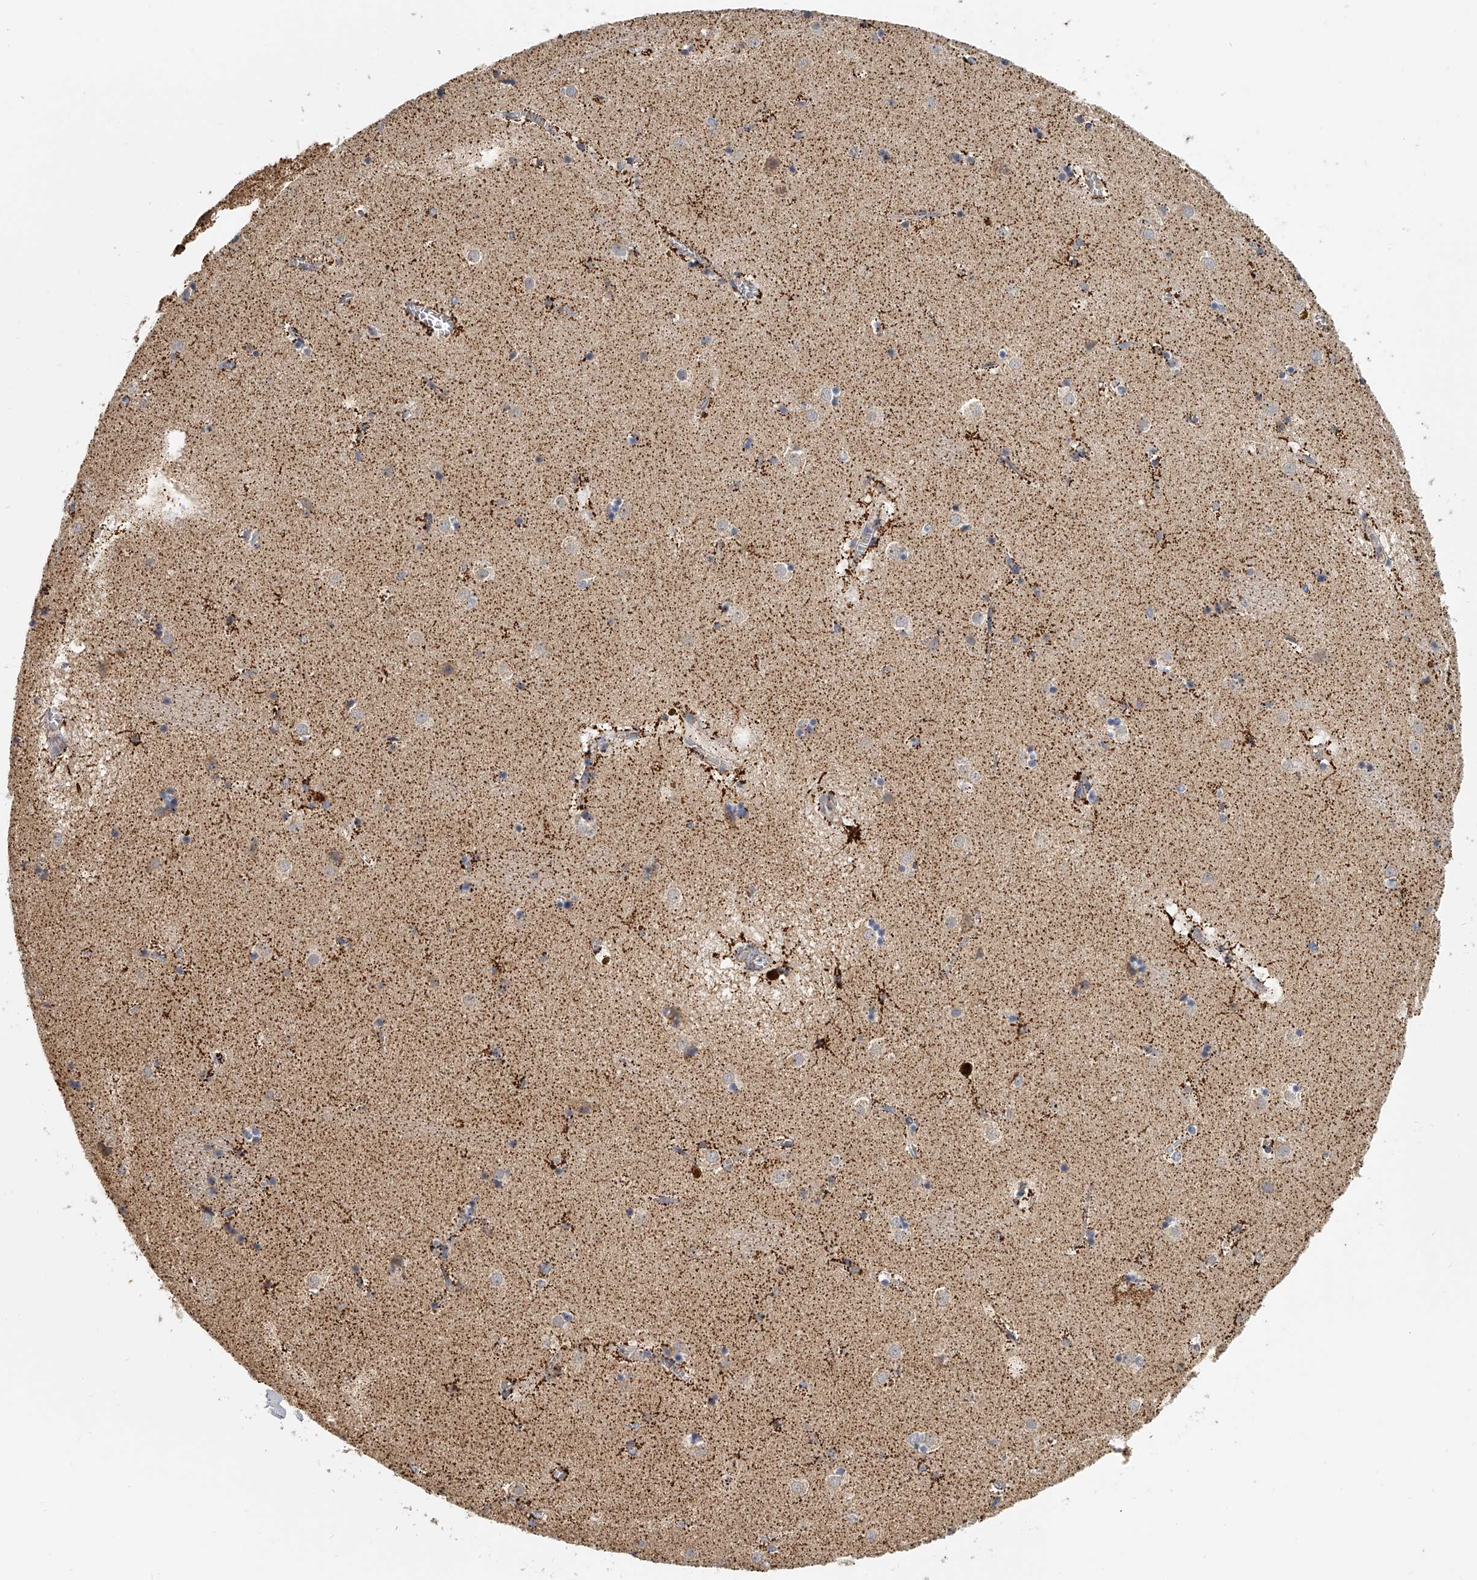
{"staining": {"intensity": "moderate", "quantity": "<25%", "location": "cytoplasmic/membranous"}, "tissue": "caudate", "cell_type": "Glial cells", "image_type": "normal", "snomed": [{"axis": "morphology", "description": "Normal tissue, NOS"}, {"axis": "topography", "description": "Lateral ventricle wall"}], "caption": "Immunohistochemical staining of unremarkable caudate demonstrates <25% levels of moderate cytoplasmic/membranous protein staining in about <25% of glial cells.", "gene": "KLHL7", "patient": {"sex": "male", "age": 70}}